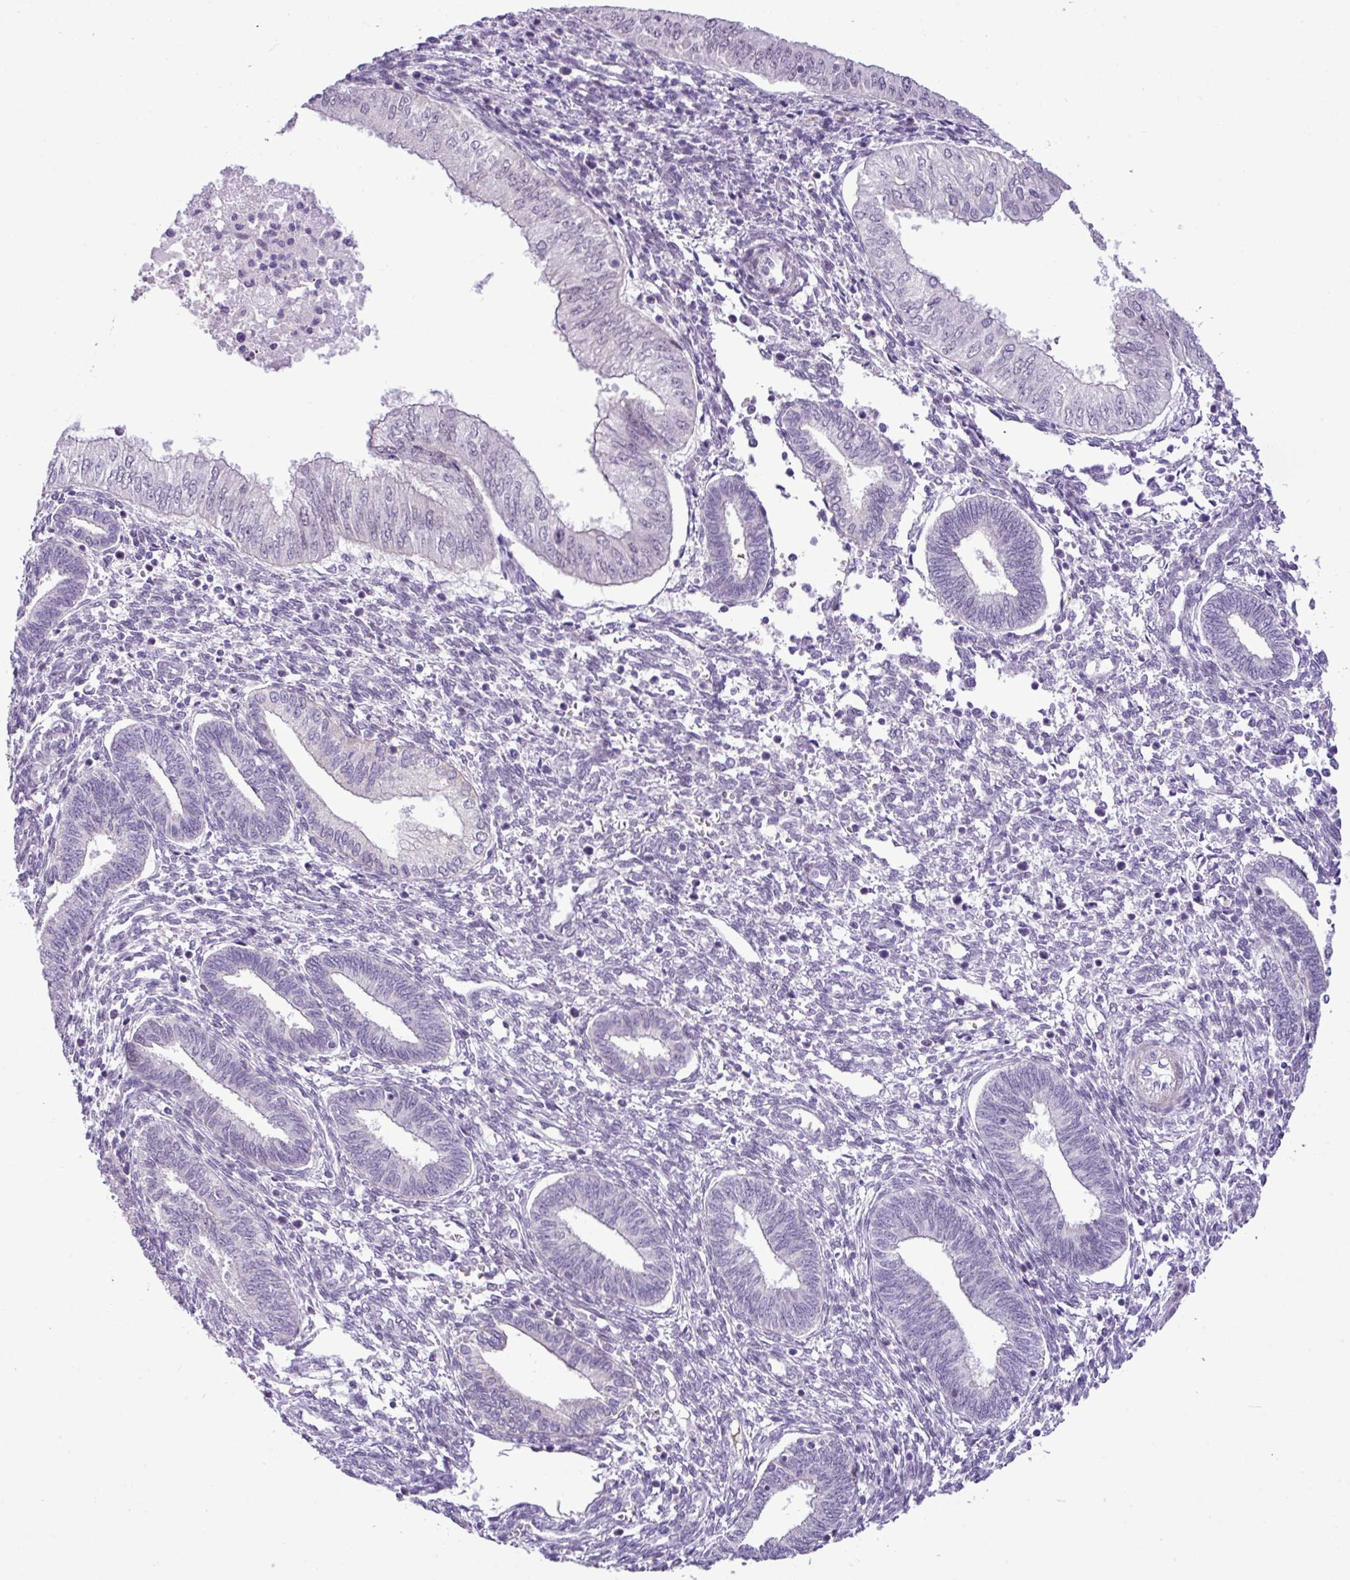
{"staining": {"intensity": "negative", "quantity": "none", "location": "none"}, "tissue": "endometrial cancer", "cell_type": "Tumor cells", "image_type": "cancer", "snomed": [{"axis": "morphology", "description": "Normal tissue, NOS"}, {"axis": "morphology", "description": "Adenocarcinoma, NOS"}, {"axis": "topography", "description": "Endometrium"}], "caption": "The micrograph reveals no staining of tumor cells in adenocarcinoma (endometrial).", "gene": "YLPM1", "patient": {"sex": "female", "age": 53}}